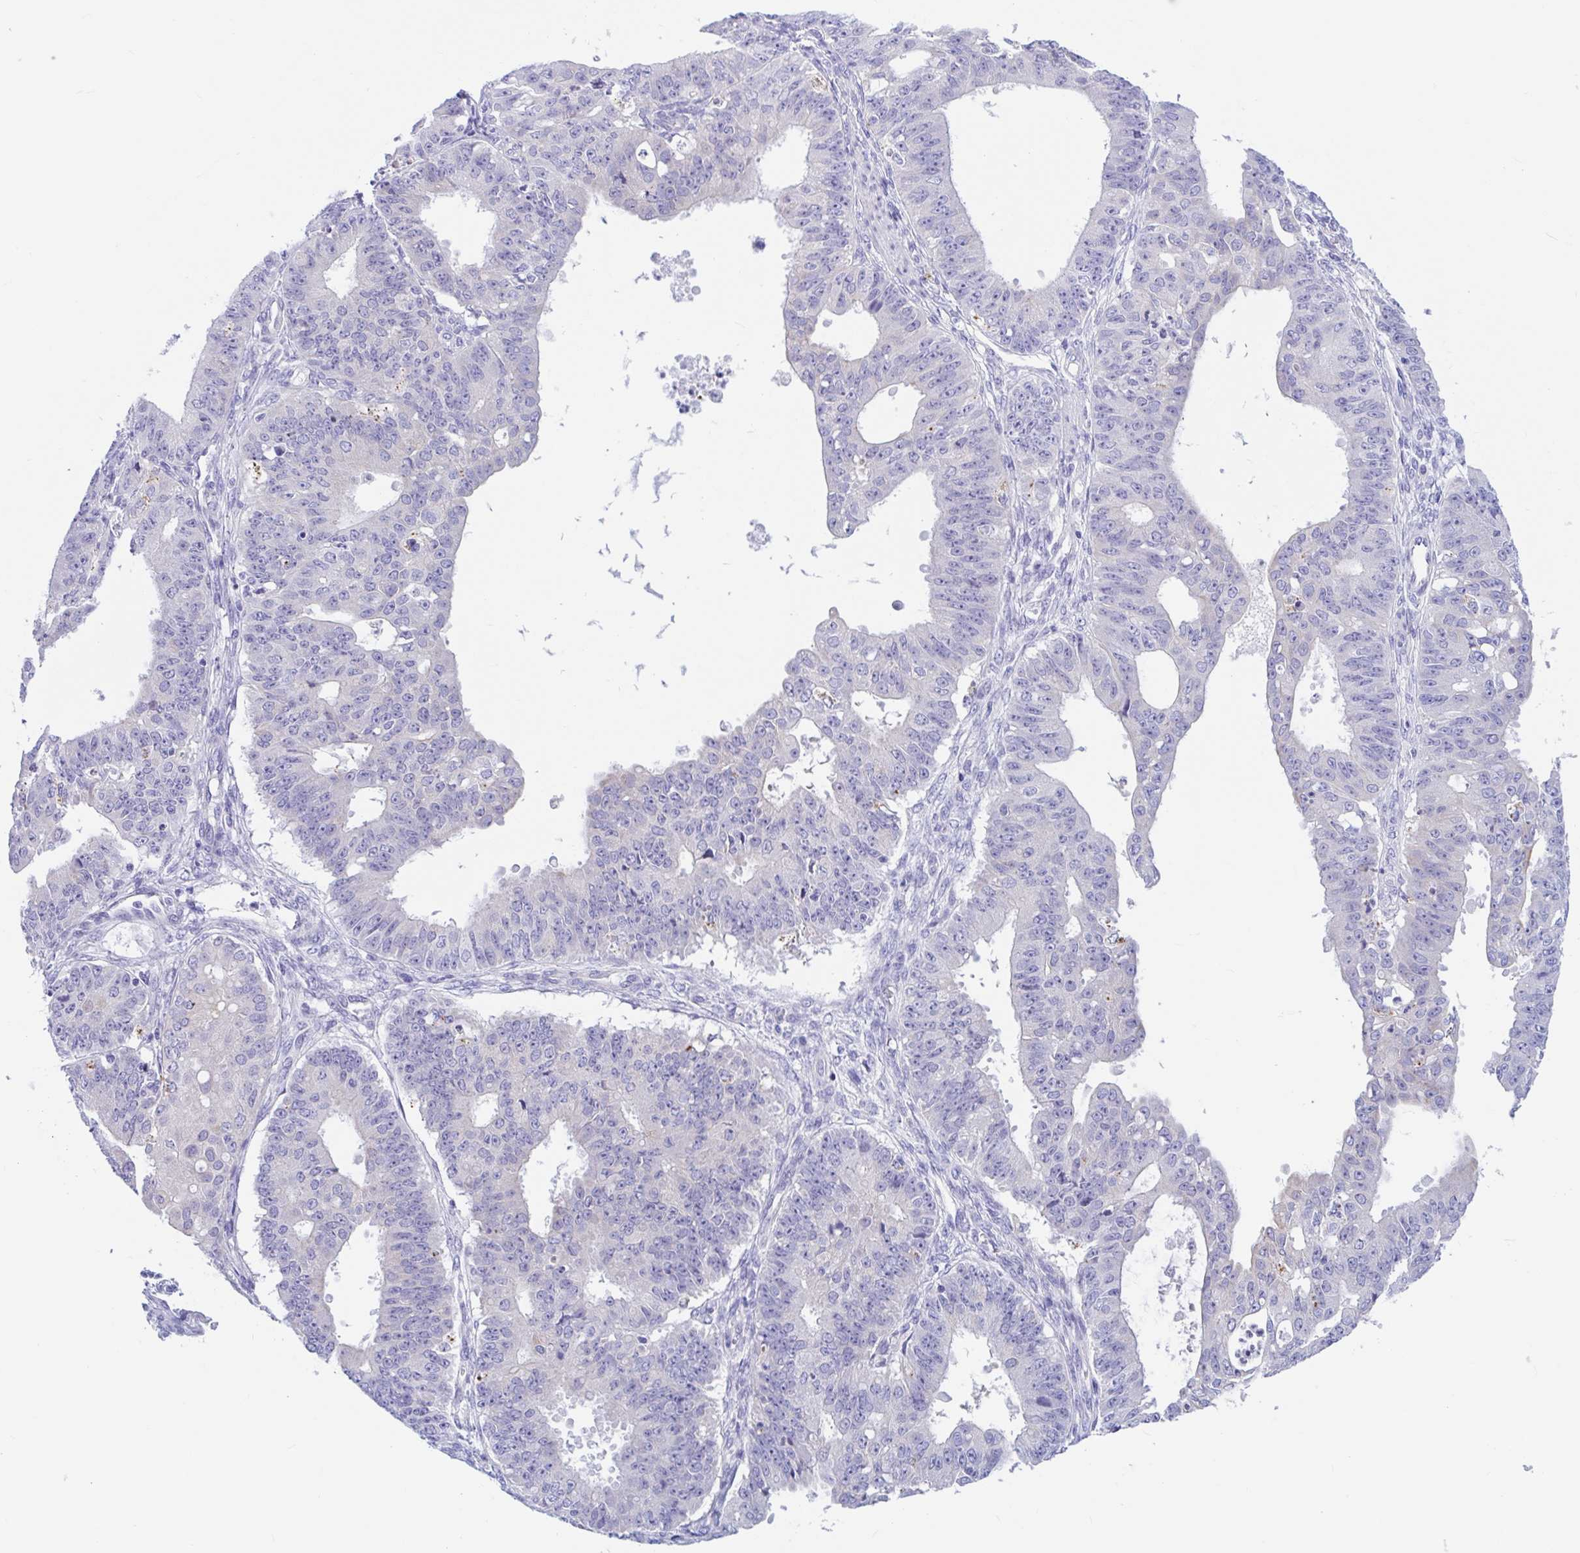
{"staining": {"intensity": "negative", "quantity": "none", "location": "none"}, "tissue": "ovarian cancer", "cell_type": "Tumor cells", "image_type": "cancer", "snomed": [{"axis": "morphology", "description": "Carcinoma, endometroid"}, {"axis": "topography", "description": "Appendix"}, {"axis": "topography", "description": "Ovary"}], "caption": "DAB (3,3'-diaminobenzidine) immunohistochemical staining of ovarian endometroid carcinoma shows no significant positivity in tumor cells.", "gene": "OR6N2", "patient": {"sex": "female", "age": 42}}